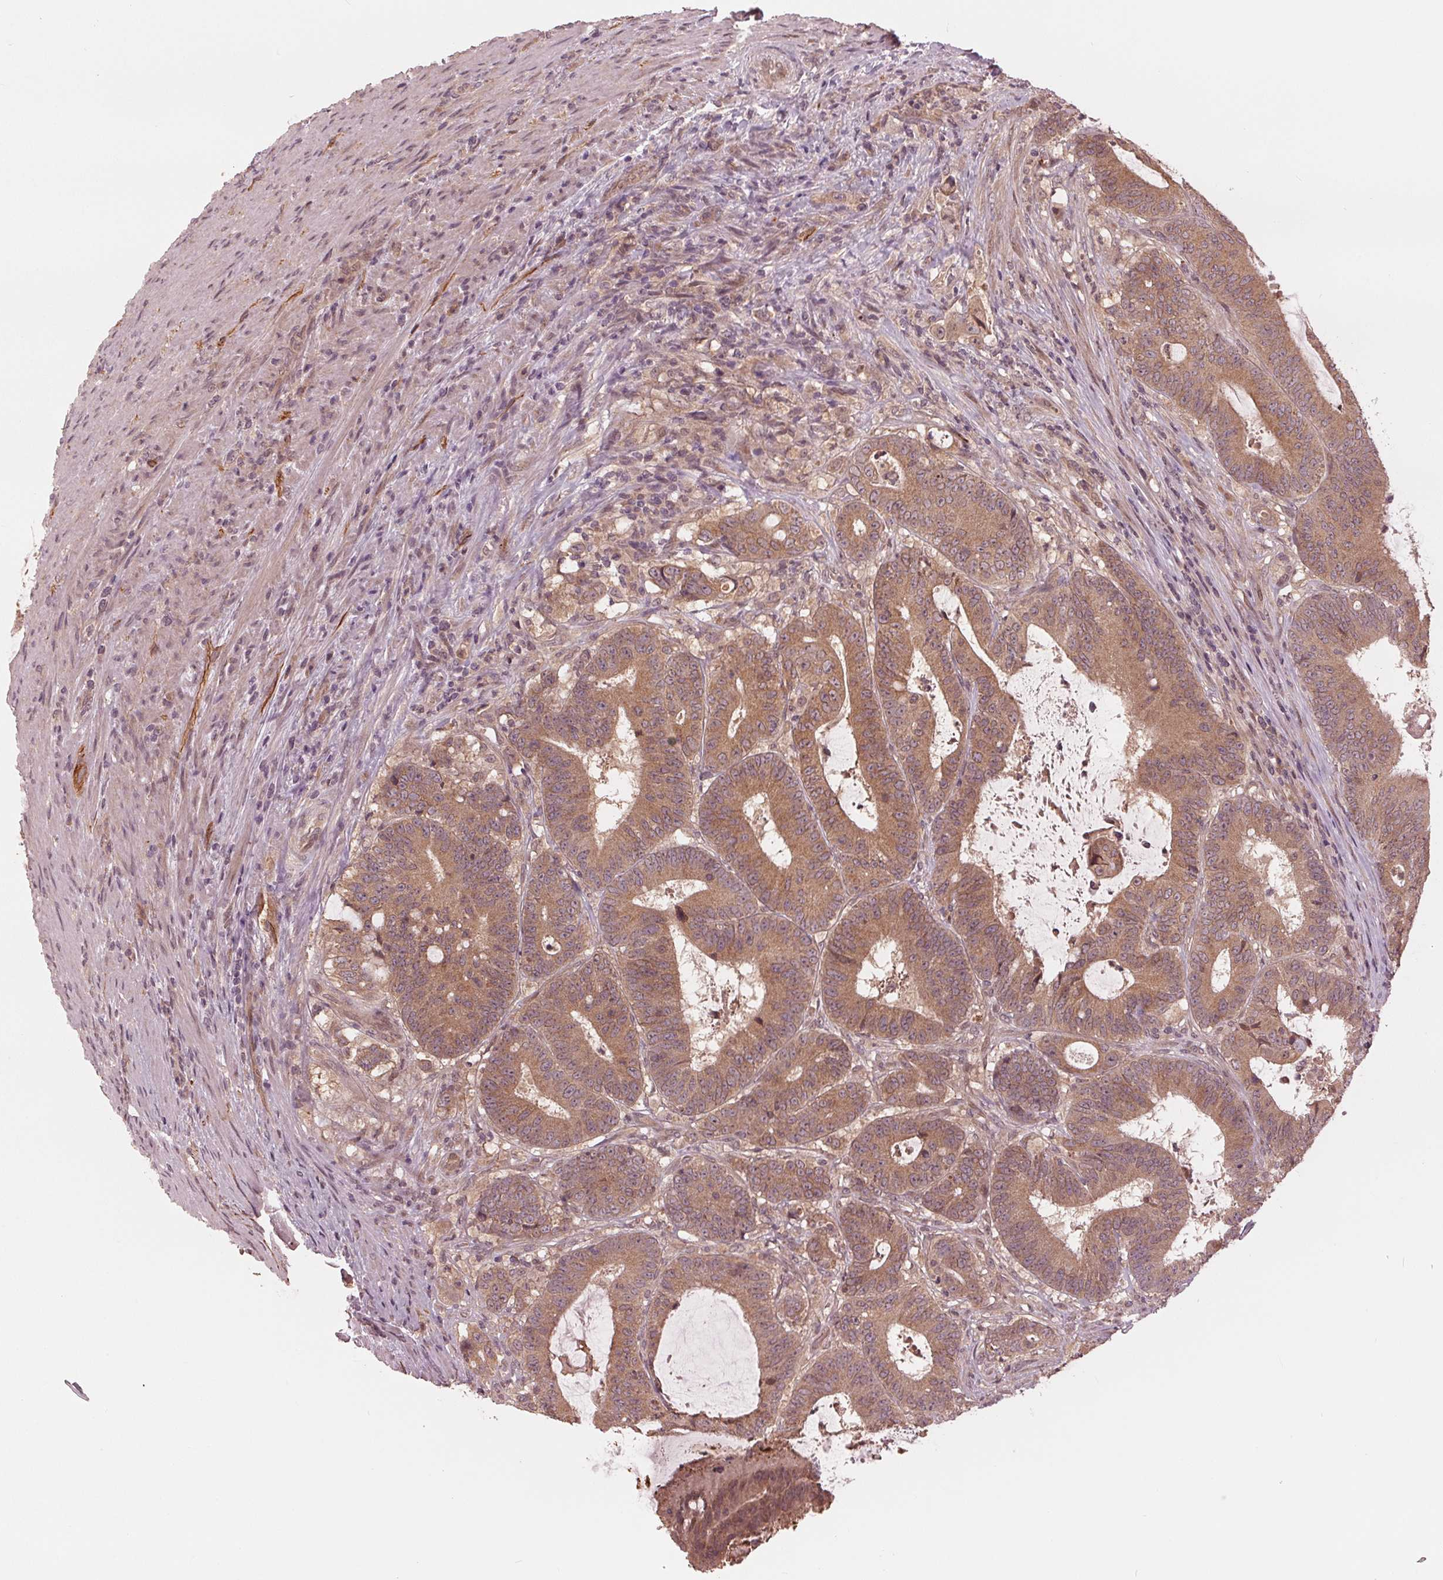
{"staining": {"intensity": "moderate", "quantity": ">75%", "location": "cytoplasmic/membranous"}, "tissue": "colorectal cancer", "cell_type": "Tumor cells", "image_type": "cancer", "snomed": [{"axis": "morphology", "description": "Adenocarcinoma, NOS"}, {"axis": "topography", "description": "Colon"}], "caption": "An immunohistochemistry (IHC) photomicrograph of tumor tissue is shown. Protein staining in brown highlights moderate cytoplasmic/membranous positivity in colorectal cancer within tumor cells. (DAB (3,3'-diaminobenzidine) IHC with brightfield microscopy, high magnification).", "gene": "ZNF471", "patient": {"sex": "female", "age": 43}}